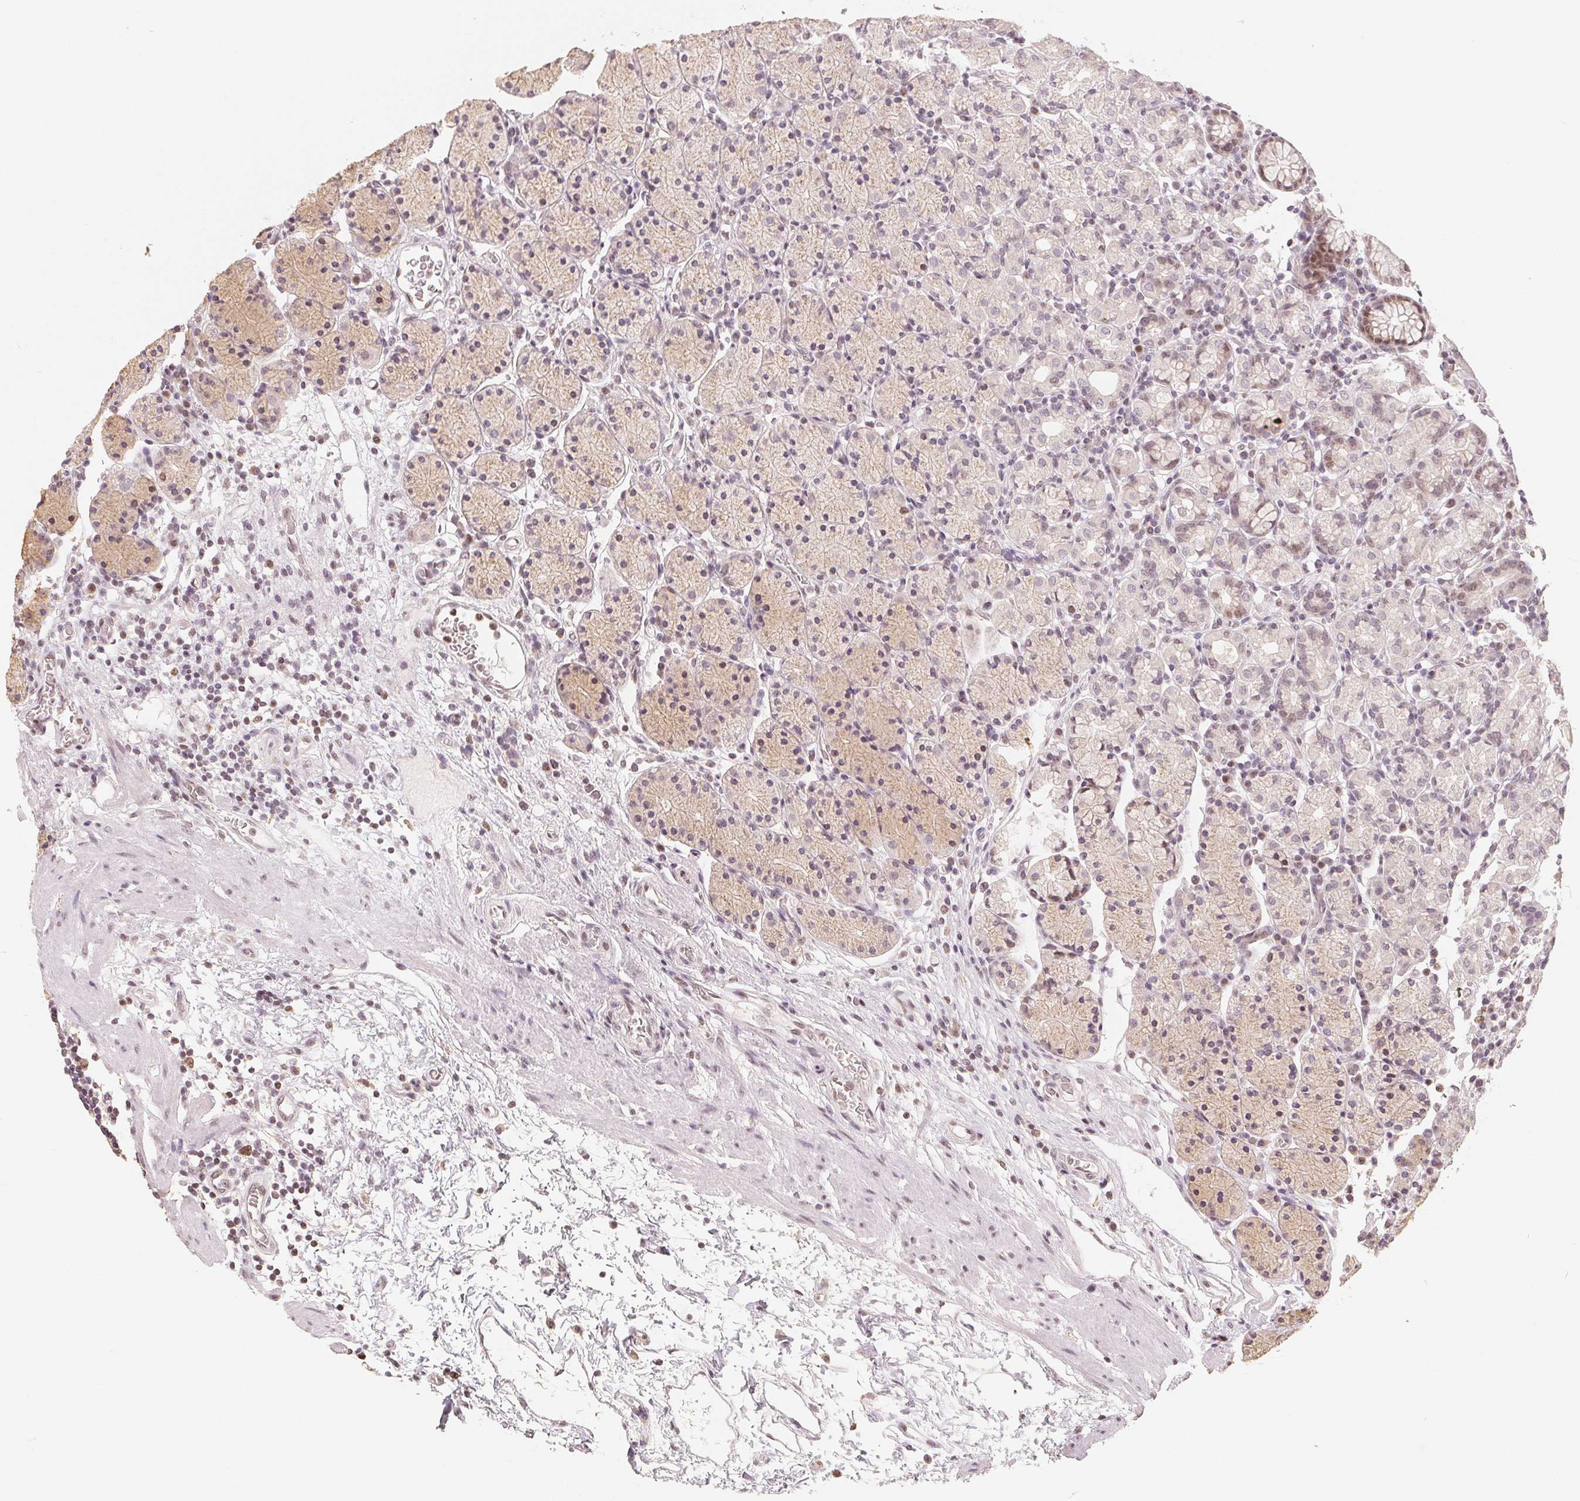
{"staining": {"intensity": "weak", "quantity": ">75%", "location": "cytoplasmic/membranous,nuclear"}, "tissue": "stomach", "cell_type": "Glandular cells", "image_type": "normal", "snomed": [{"axis": "morphology", "description": "Normal tissue, NOS"}, {"axis": "topography", "description": "Stomach, upper"}, {"axis": "topography", "description": "Stomach"}], "caption": "Benign stomach shows weak cytoplasmic/membranous,nuclear staining in about >75% of glandular cells, visualized by immunohistochemistry.", "gene": "CCDC138", "patient": {"sex": "male", "age": 62}}